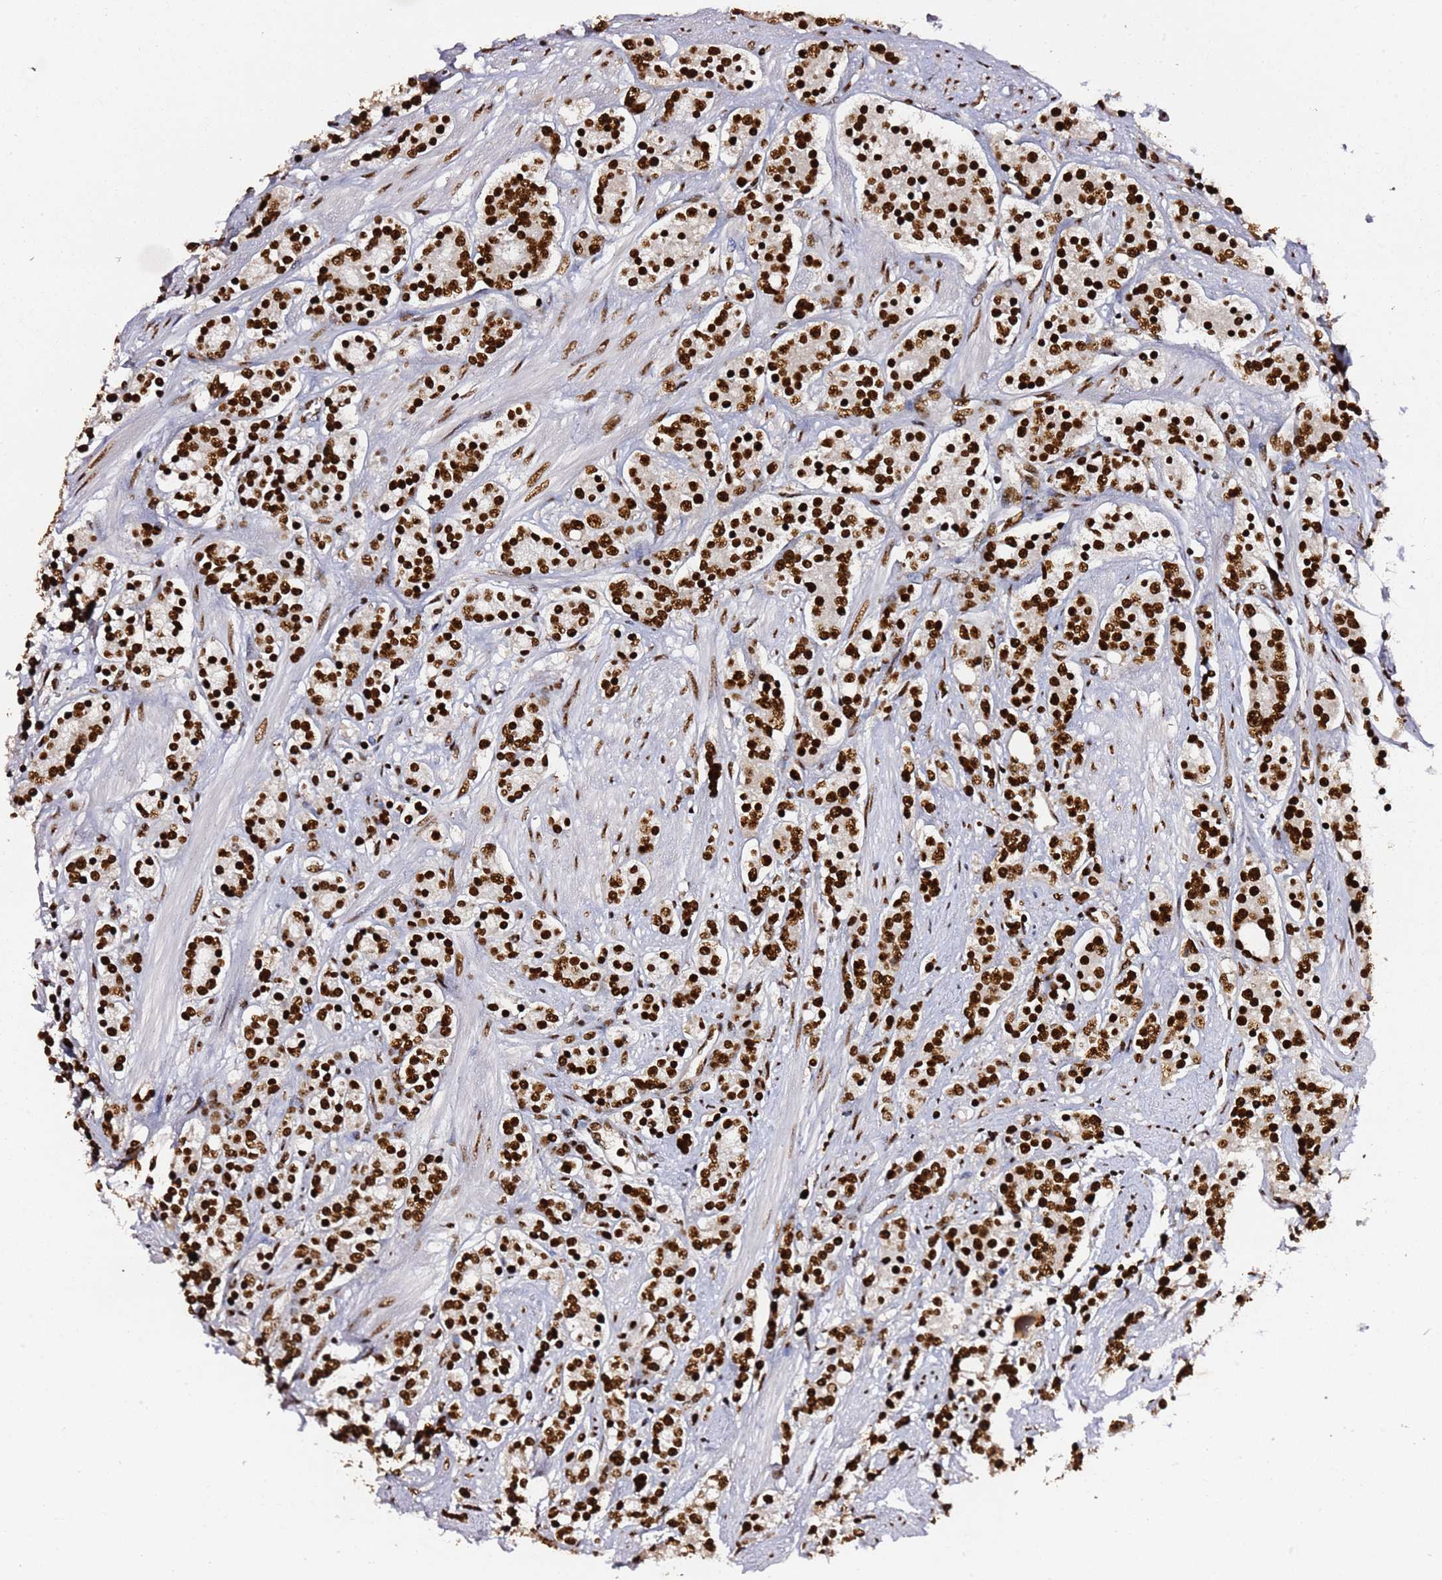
{"staining": {"intensity": "strong", "quantity": ">75%", "location": "nuclear"}, "tissue": "prostate cancer", "cell_type": "Tumor cells", "image_type": "cancer", "snomed": [{"axis": "morphology", "description": "Adenocarcinoma, High grade"}, {"axis": "topography", "description": "Prostate"}], "caption": "A high amount of strong nuclear expression is seen in about >75% of tumor cells in prostate high-grade adenocarcinoma tissue.", "gene": "C6orf226", "patient": {"sex": "male", "age": 62}}